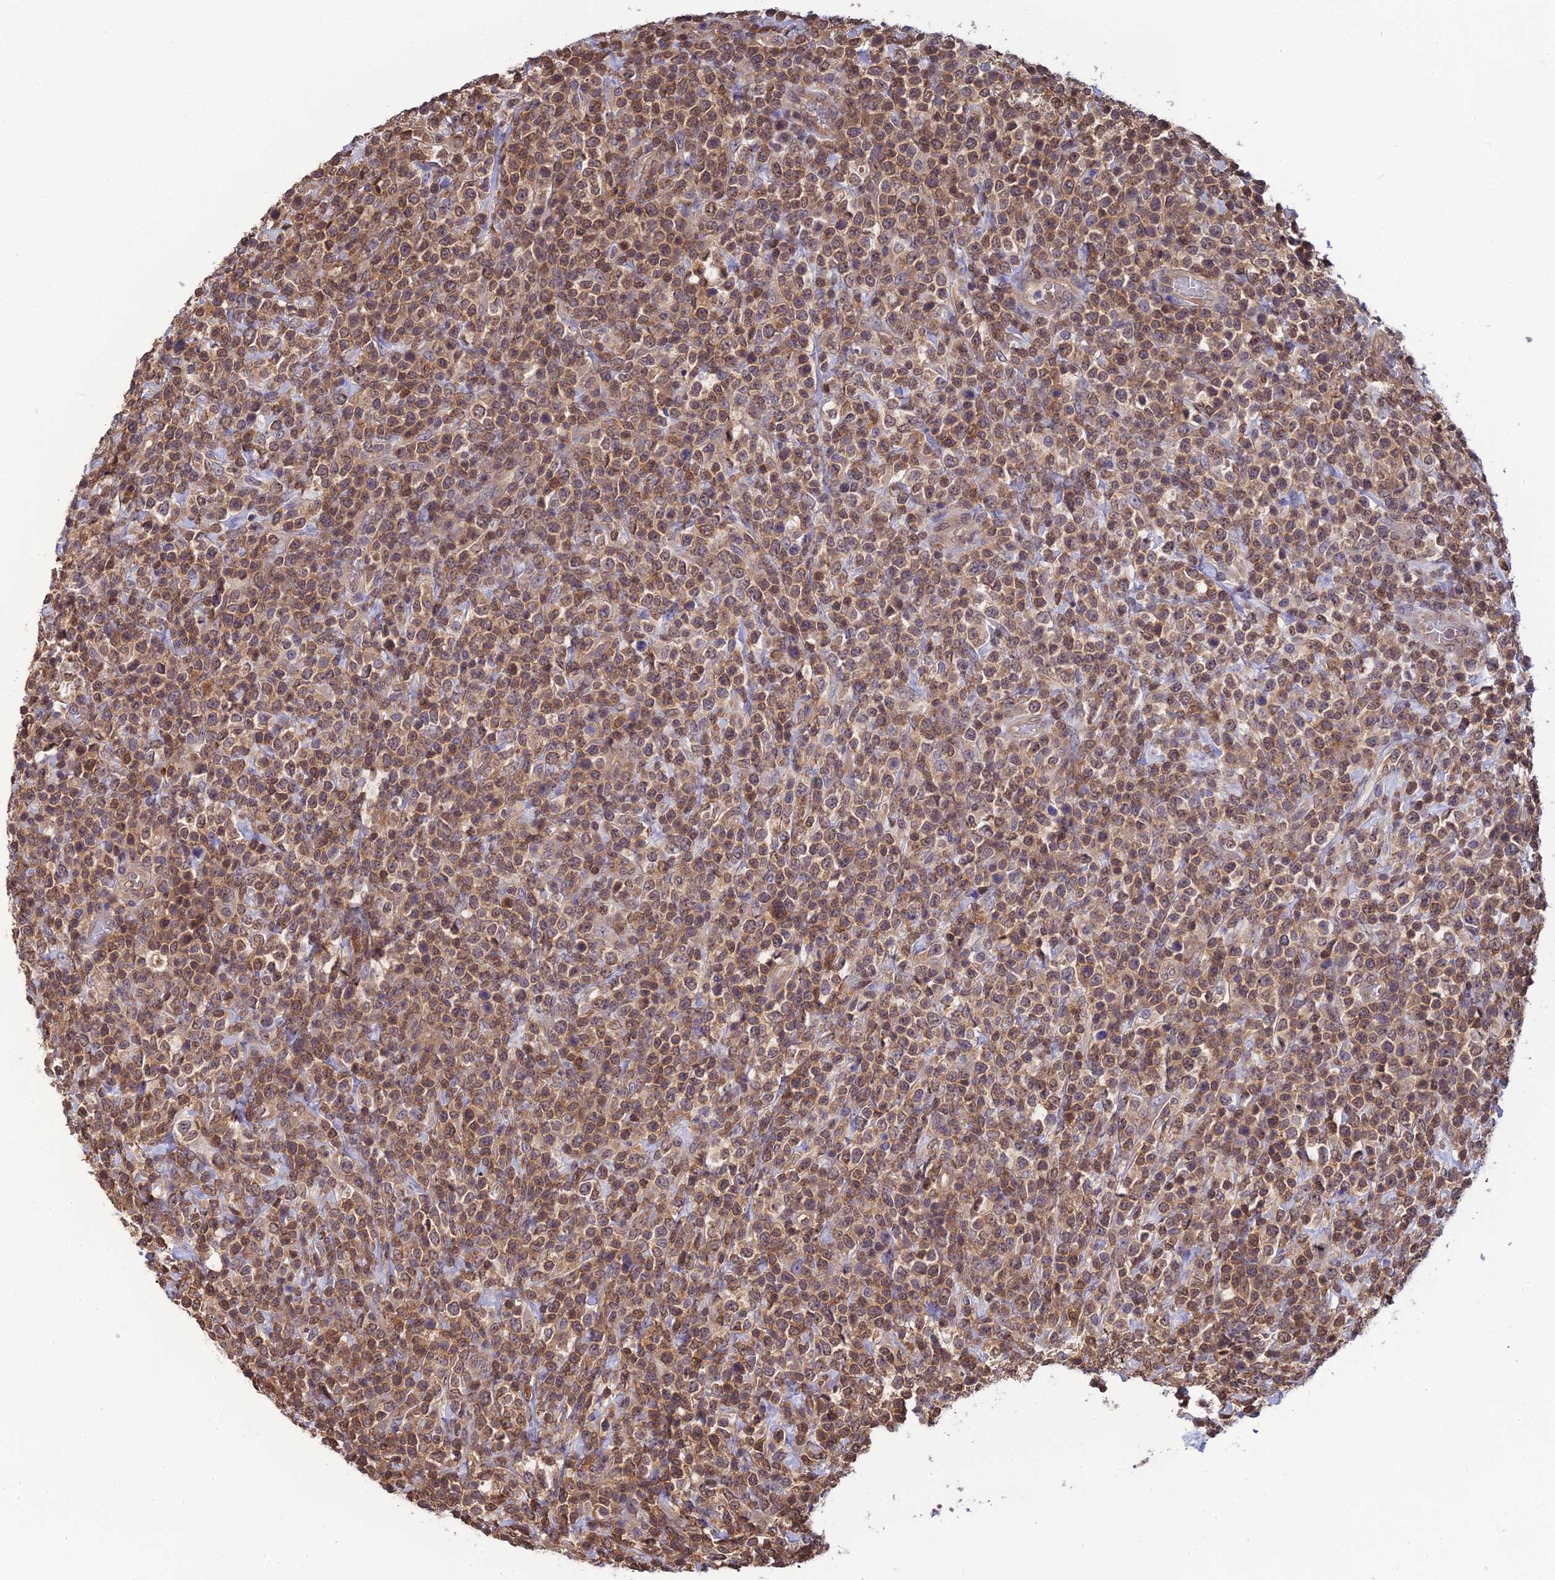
{"staining": {"intensity": "moderate", "quantity": ">75%", "location": "cytoplasmic/membranous,nuclear"}, "tissue": "lymphoma", "cell_type": "Tumor cells", "image_type": "cancer", "snomed": [{"axis": "morphology", "description": "Malignant lymphoma, non-Hodgkin's type, High grade"}, {"axis": "topography", "description": "Colon"}], "caption": "Lymphoma stained for a protein (brown) reveals moderate cytoplasmic/membranous and nuclear positive positivity in about >75% of tumor cells.", "gene": "HINT1", "patient": {"sex": "female", "age": 53}}